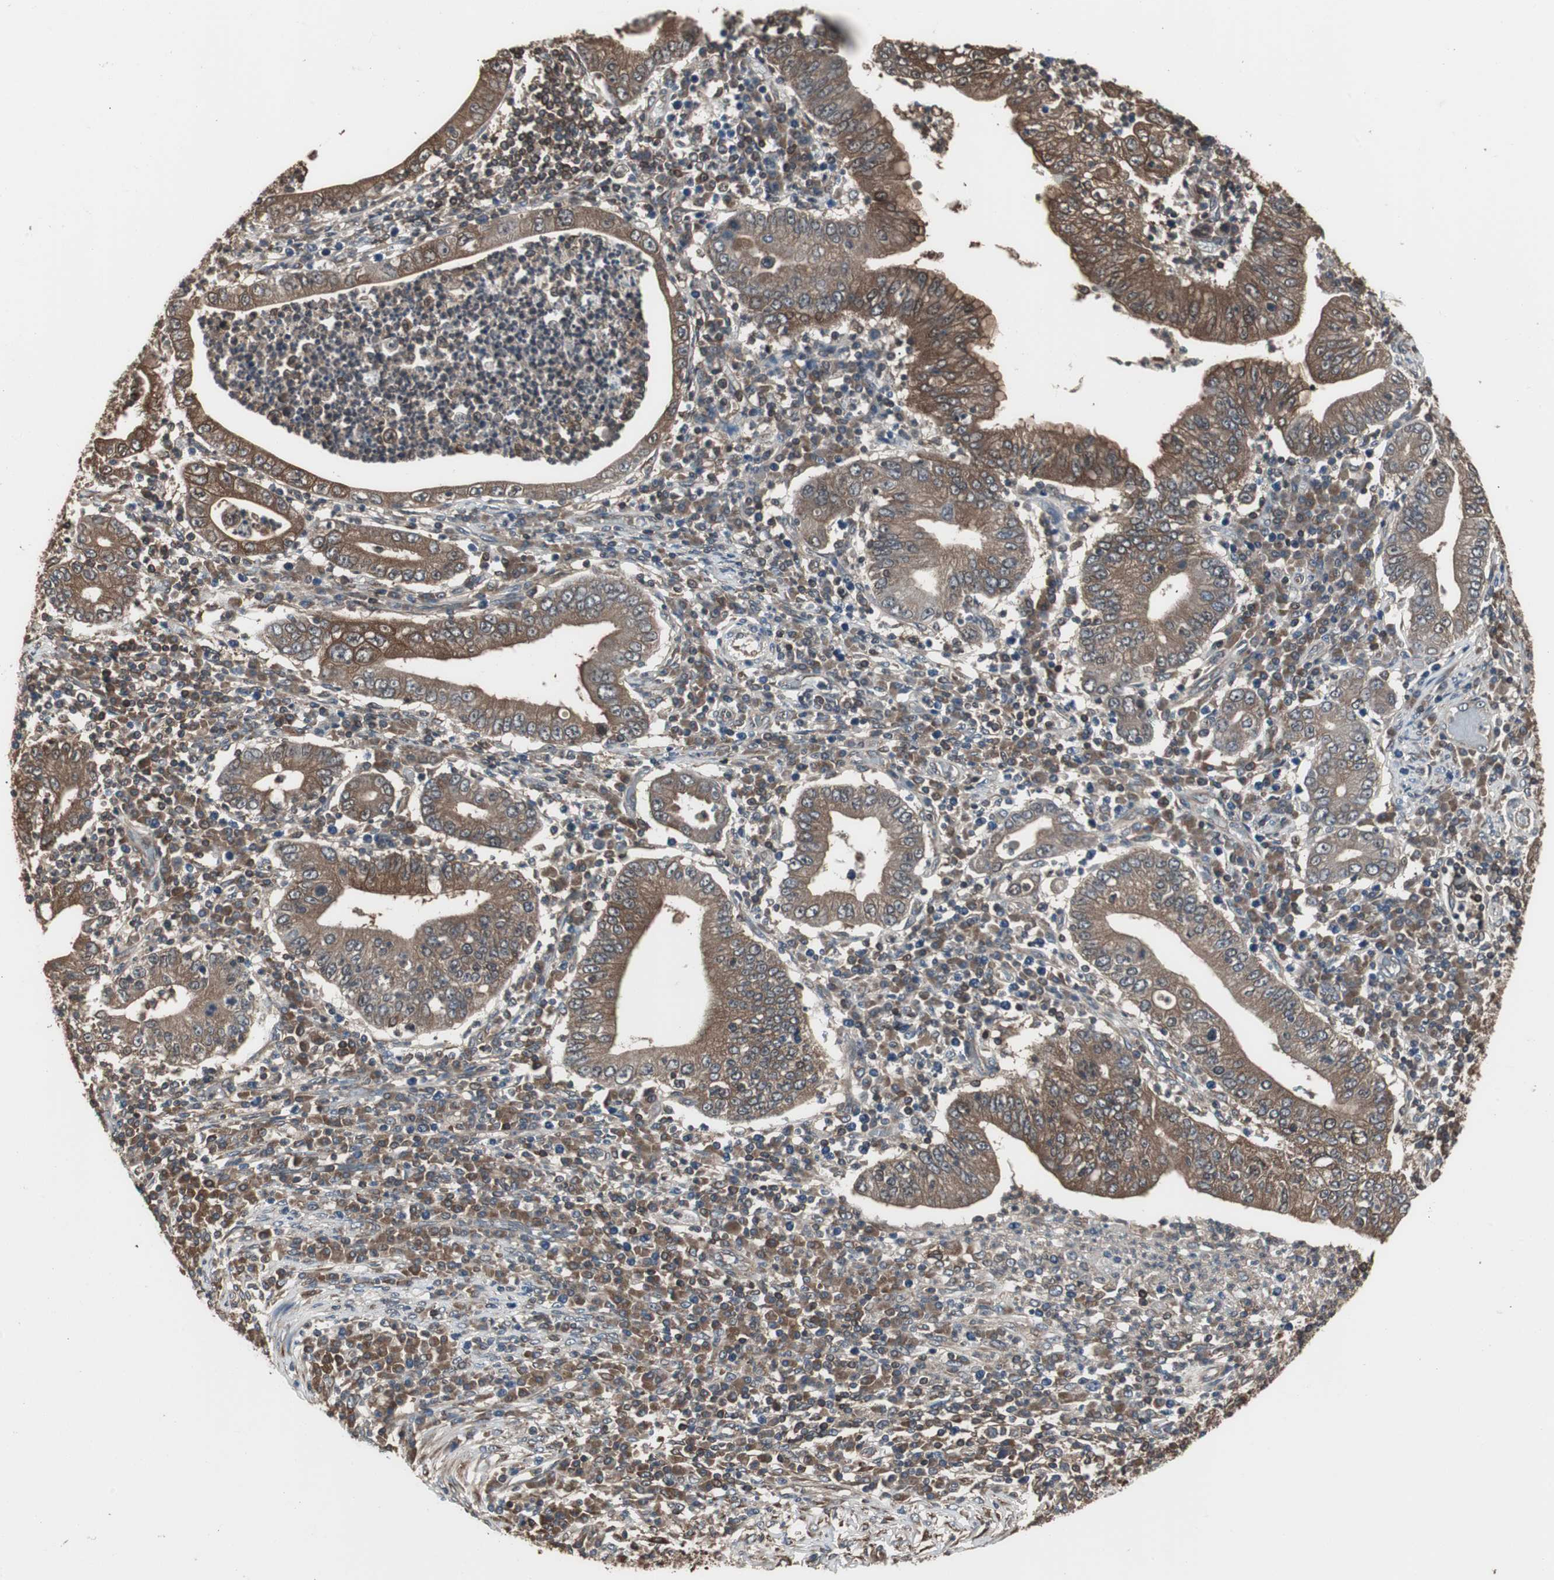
{"staining": {"intensity": "moderate", "quantity": ">75%", "location": "cytoplasmic/membranous"}, "tissue": "stomach cancer", "cell_type": "Tumor cells", "image_type": "cancer", "snomed": [{"axis": "morphology", "description": "Normal tissue, NOS"}, {"axis": "morphology", "description": "Adenocarcinoma, NOS"}, {"axis": "topography", "description": "Esophagus"}, {"axis": "topography", "description": "Stomach, upper"}, {"axis": "topography", "description": "Peripheral nerve tissue"}], "caption": "IHC of human stomach cancer (adenocarcinoma) exhibits medium levels of moderate cytoplasmic/membranous expression in approximately >75% of tumor cells.", "gene": "CAPNS1", "patient": {"sex": "male", "age": 62}}